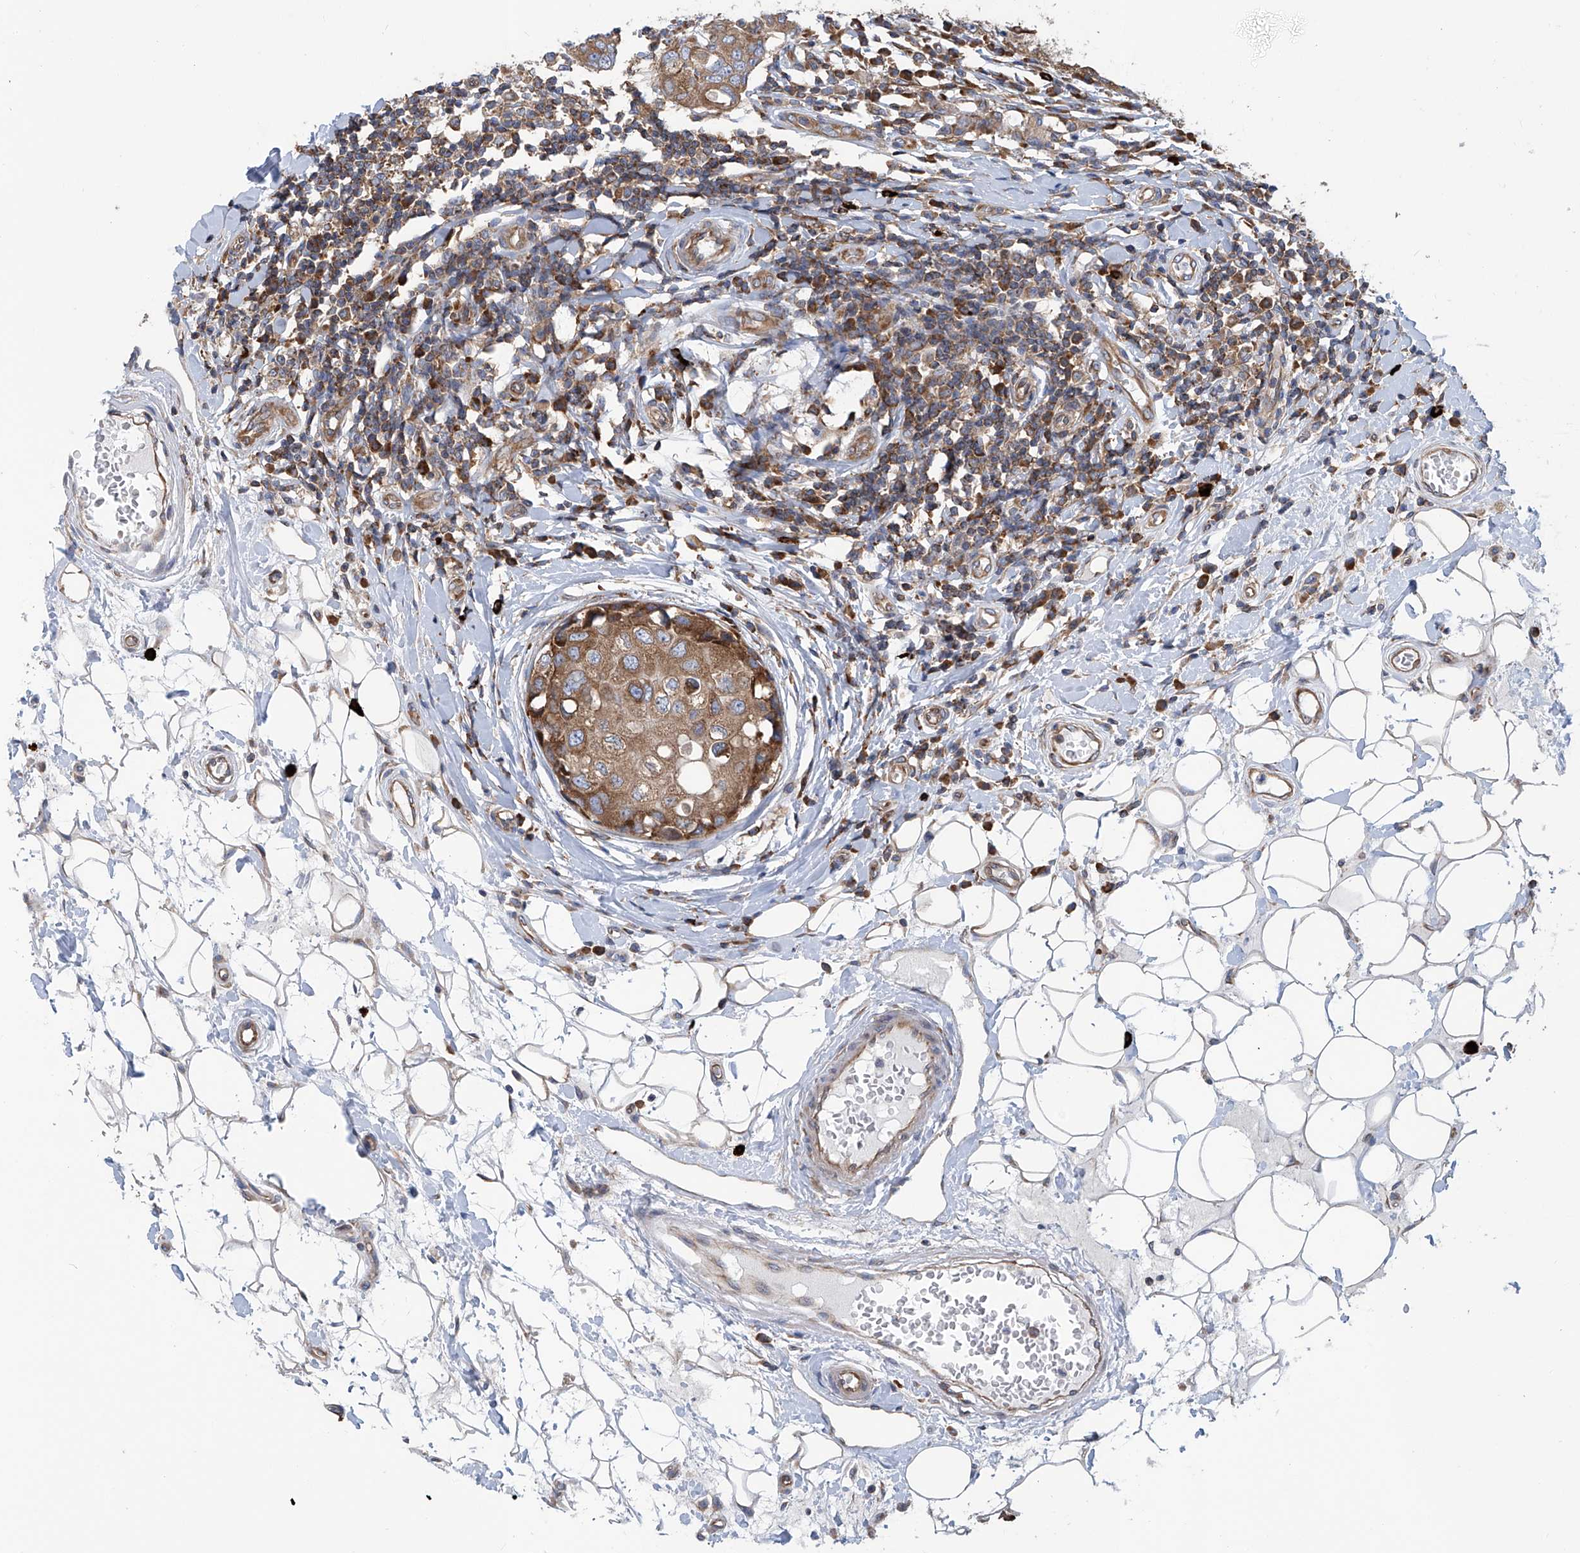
{"staining": {"intensity": "moderate", "quantity": ">75%", "location": "cytoplasmic/membranous"}, "tissue": "breast cancer", "cell_type": "Tumor cells", "image_type": "cancer", "snomed": [{"axis": "morphology", "description": "Duct carcinoma"}, {"axis": "topography", "description": "Breast"}], "caption": "The micrograph reveals staining of breast cancer, revealing moderate cytoplasmic/membranous protein positivity (brown color) within tumor cells.", "gene": "SENP2", "patient": {"sex": "female", "age": 27}}